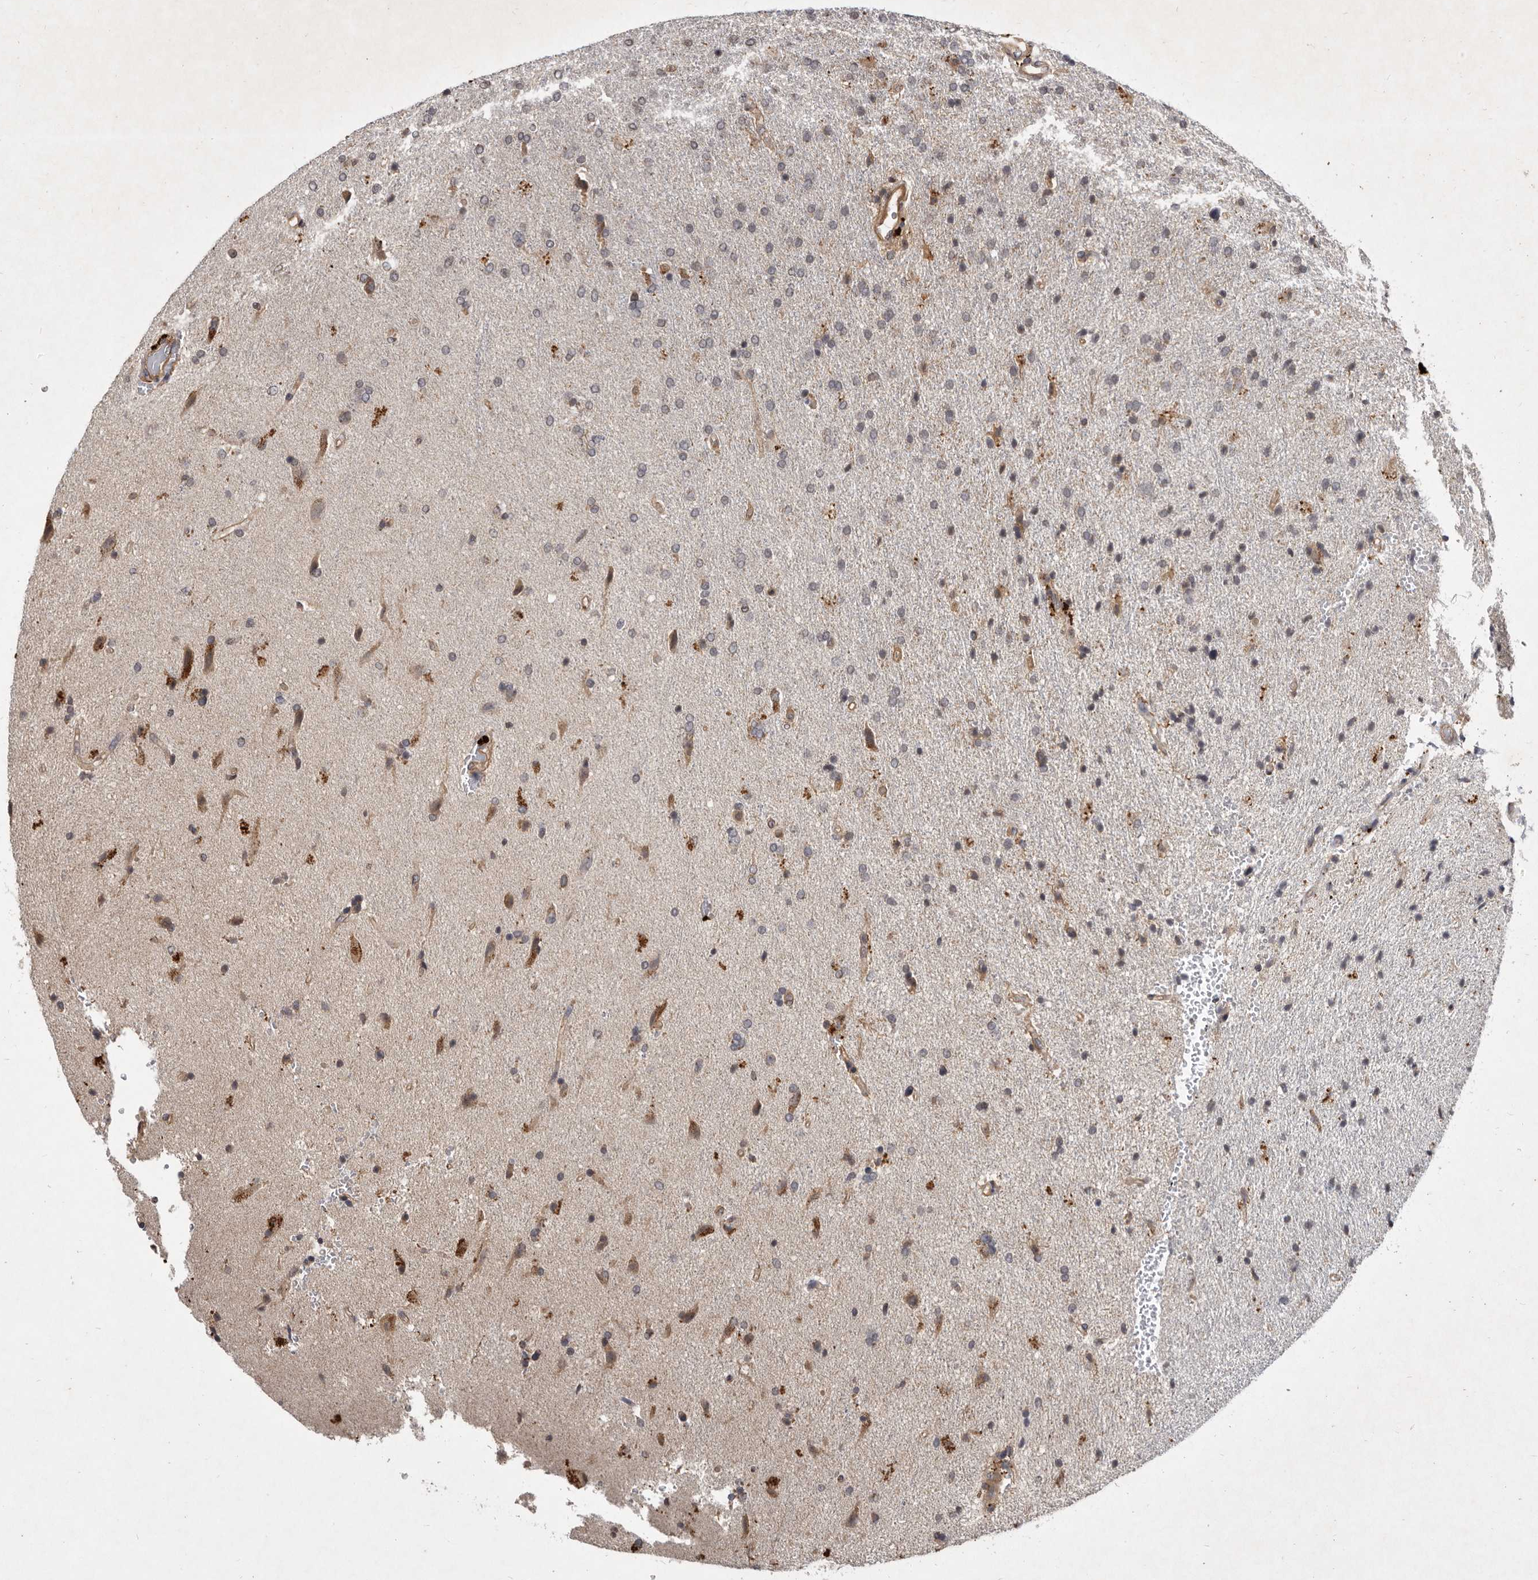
{"staining": {"intensity": "weak", "quantity": "<25%", "location": "cytoplasmic/membranous"}, "tissue": "glioma", "cell_type": "Tumor cells", "image_type": "cancer", "snomed": [{"axis": "morphology", "description": "Glioma, malignant, High grade"}, {"axis": "topography", "description": "Brain"}], "caption": "Immunohistochemistry (IHC) histopathology image of glioma stained for a protein (brown), which exhibits no positivity in tumor cells. (Brightfield microscopy of DAB IHC at high magnification).", "gene": "DNAJC28", "patient": {"sex": "male", "age": 72}}